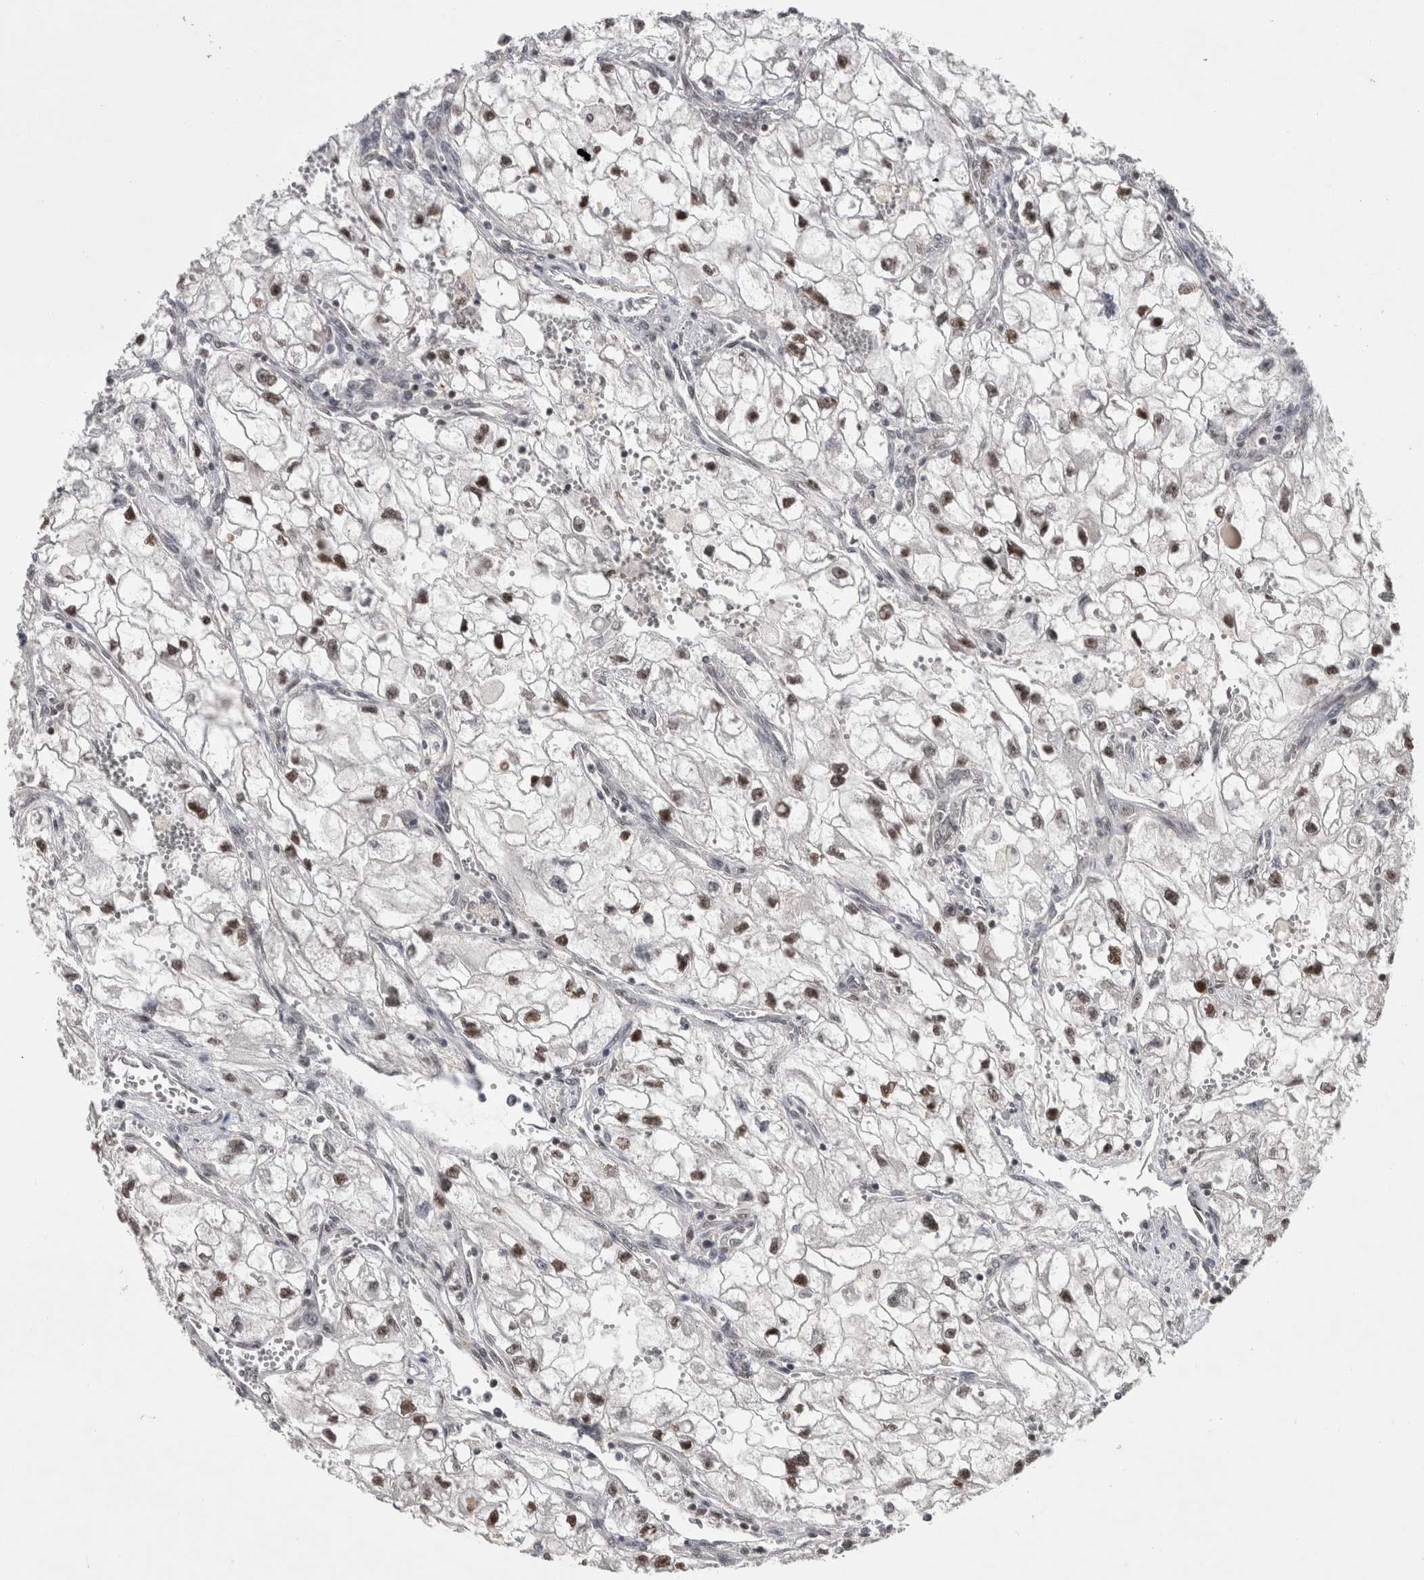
{"staining": {"intensity": "moderate", "quantity": ">75%", "location": "nuclear"}, "tissue": "renal cancer", "cell_type": "Tumor cells", "image_type": "cancer", "snomed": [{"axis": "morphology", "description": "Adenocarcinoma, NOS"}, {"axis": "topography", "description": "Kidney"}], "caption": "High-magnification brightfield microscopy of renal adenocarcinoma stained with DAB (3,3'-diaminobenzidine) (brown) and counterstained with hematoxylin (blue). tumor cells exhibit moderate nuclear expression is seen in approximately>75% of cells.", "gene": "RBM28", "patient": {"sex": "female", "age": 70}}